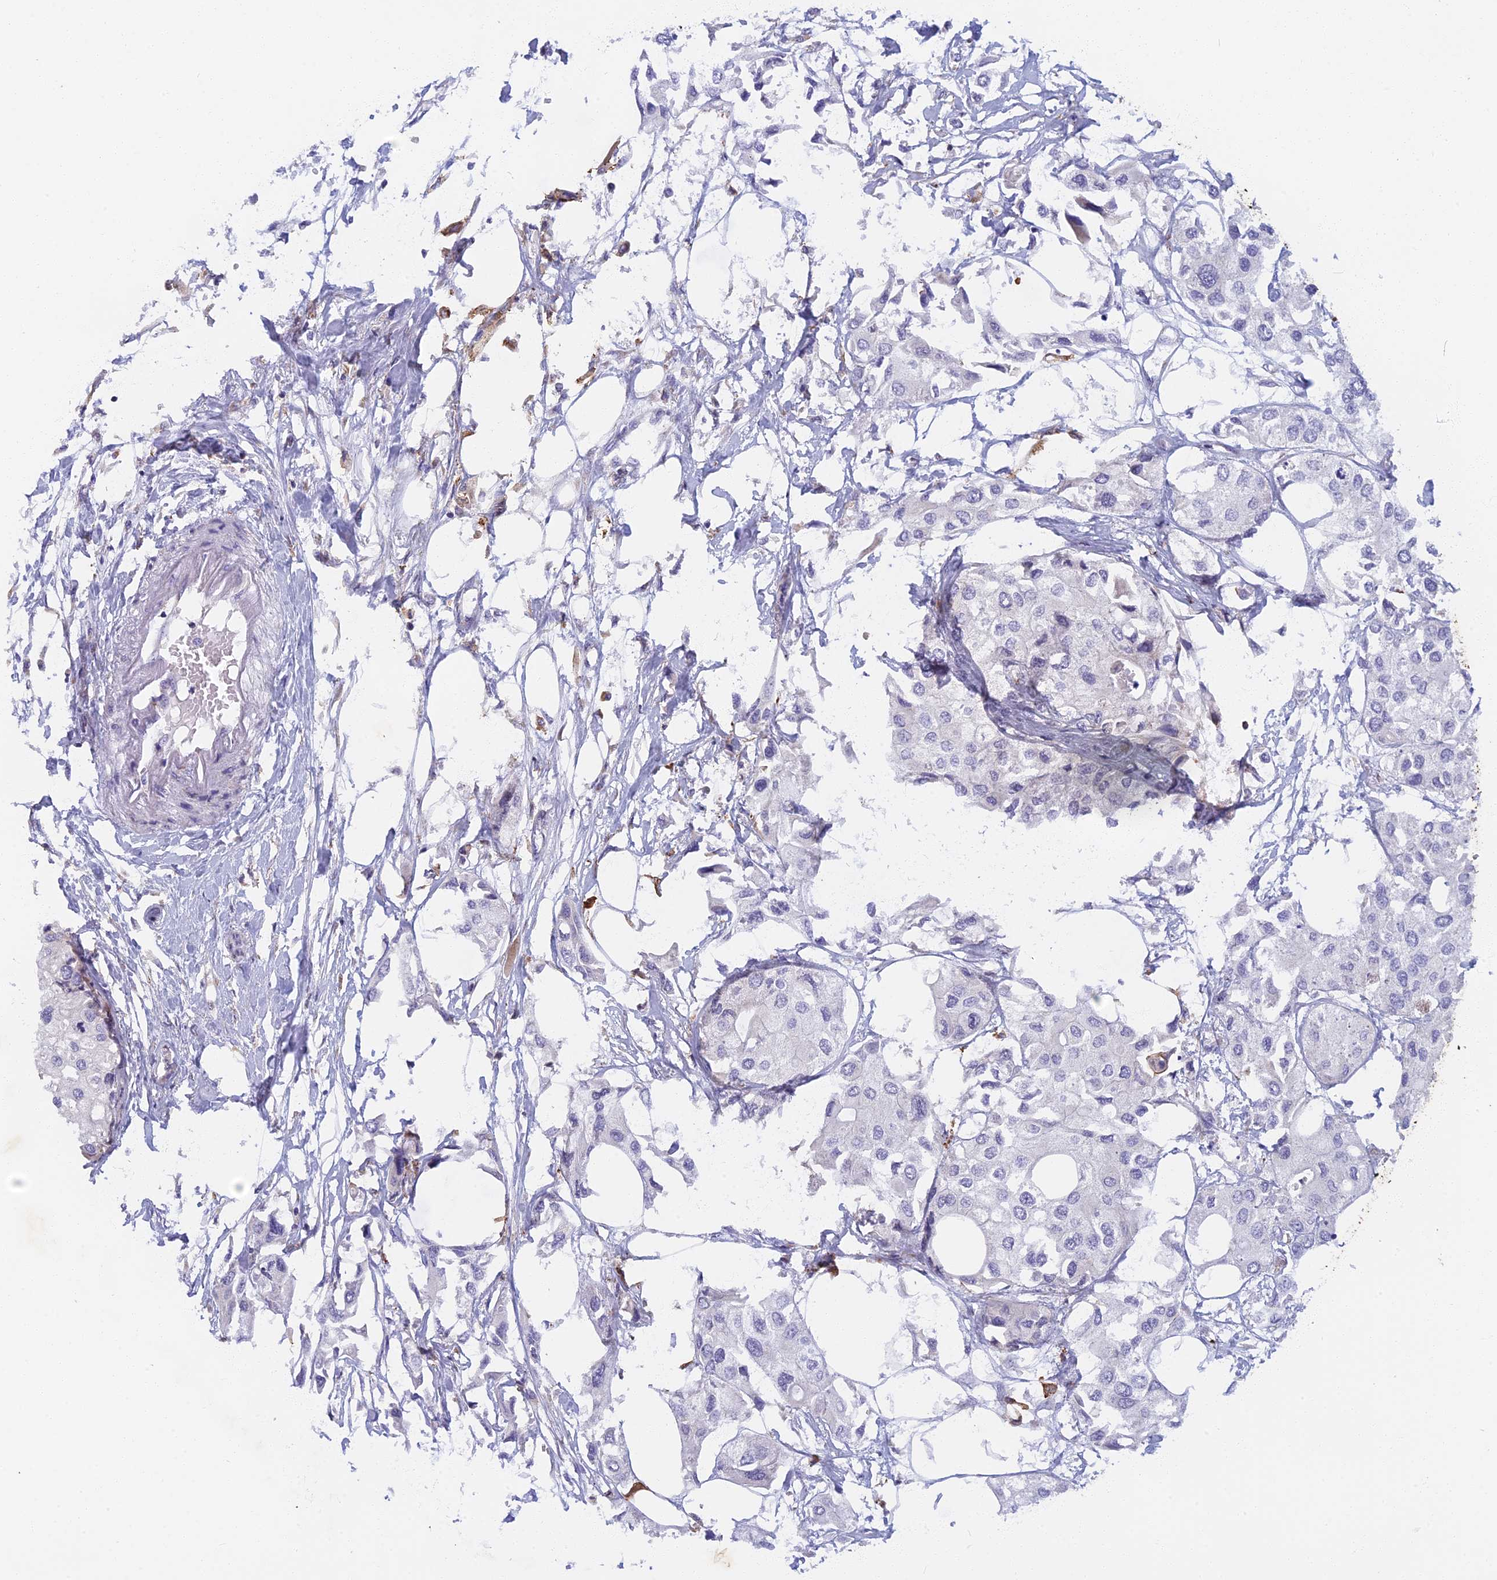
{"staining": {"intensity": "negative", "quantity": "none", "location": "none"}, "tissue": "urothelial cancer", "cell_type": "Tumor cells", "image_type": "cancer", "snomed": [{"axis": "morphology", "description": "Urothelial carcinoma, High grade"}, {"axis": "topography", "description": "Urinary bladder"}], "caption": "Immunohistochemistry (IHC) of human urothelial cancer shows no expression in tumor cells.", "gene": "DDX51", "patient": {"sex": "male", "age": 64}}